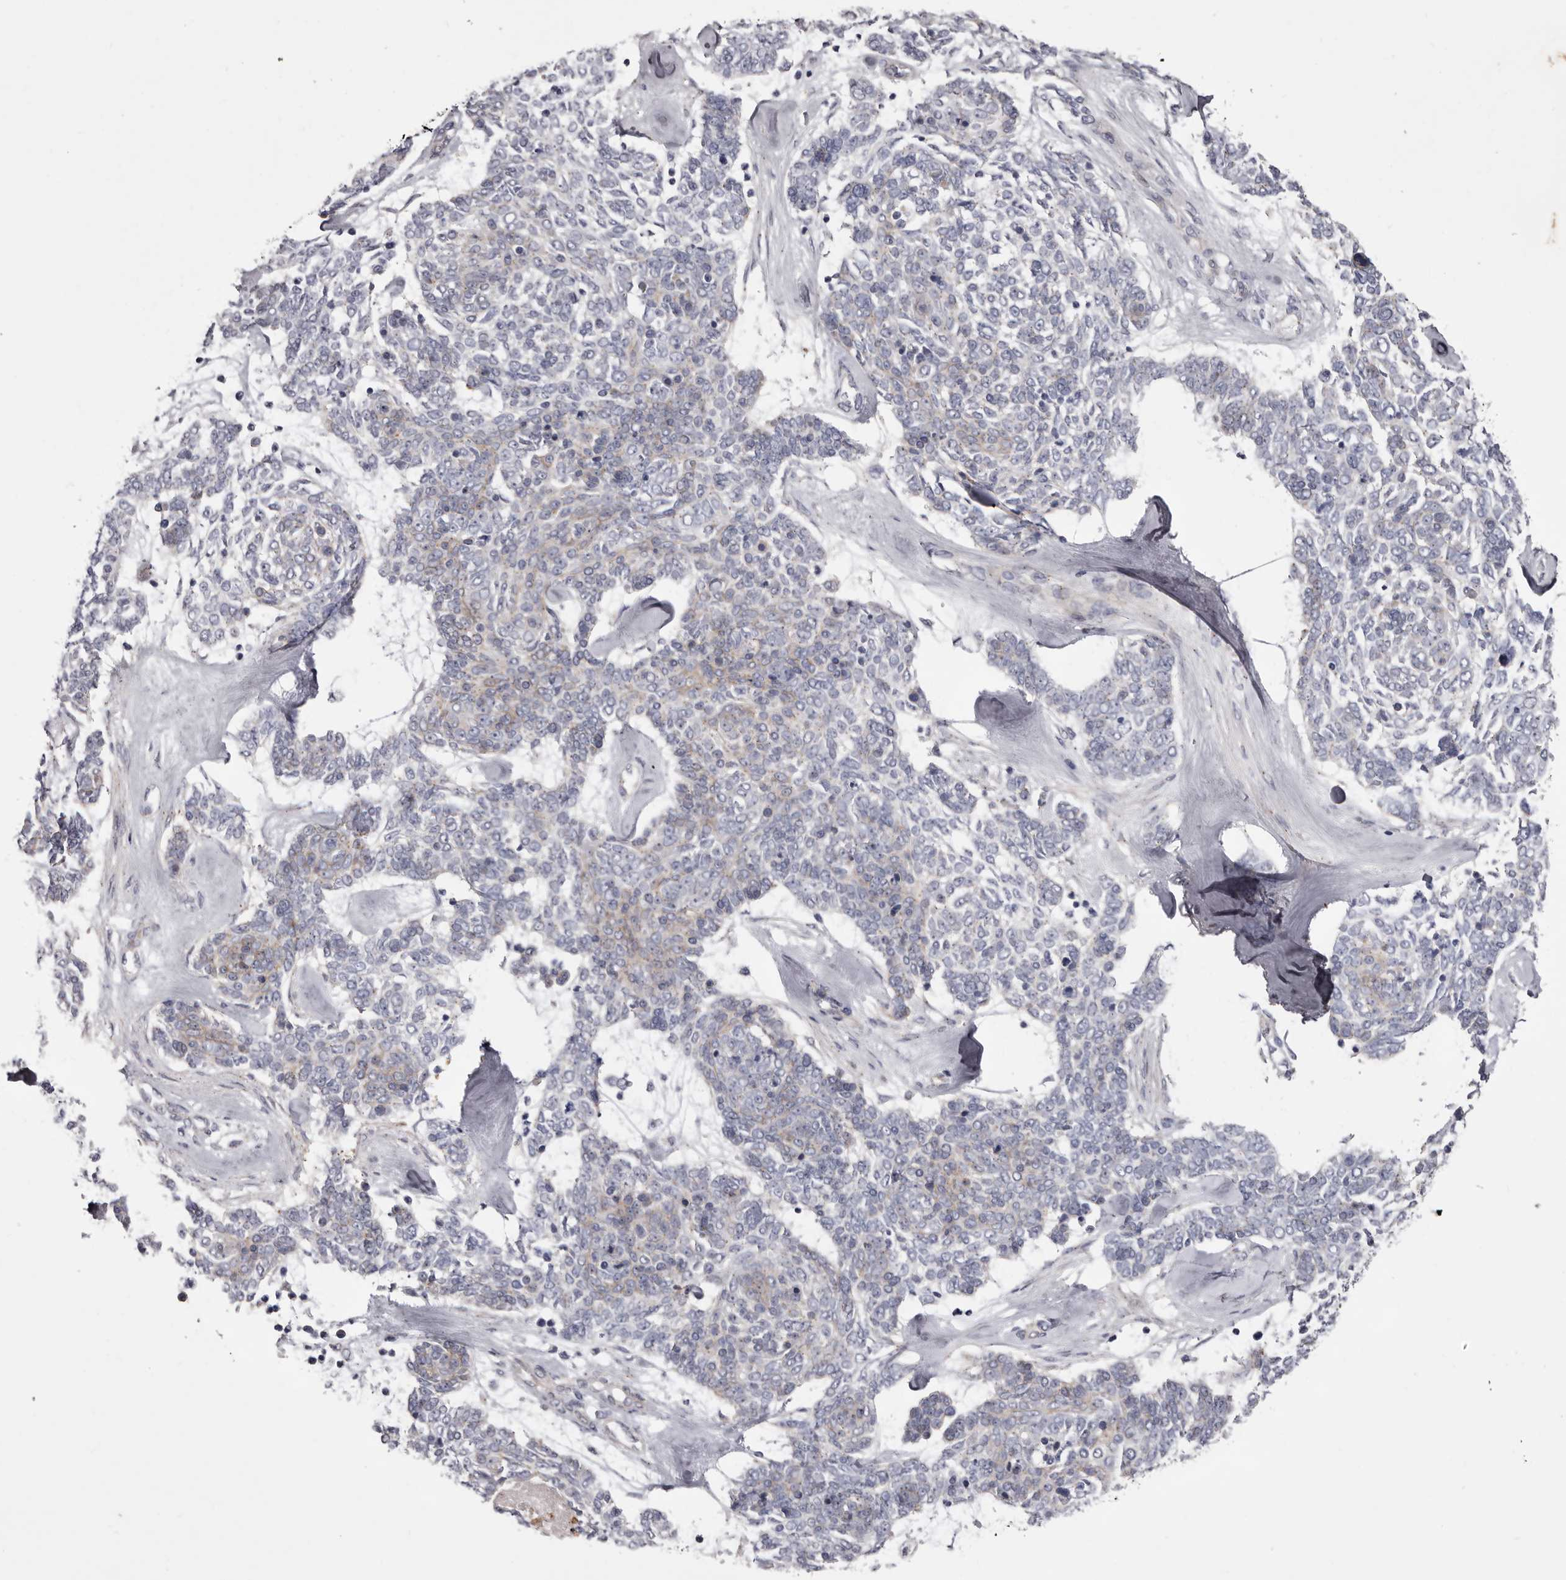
{"staining": {"intensity": "weak", "quantity": "<25%", "location": "cytoplasmic/membranous"}, "tissue": "skin cancer", "cell_type": "Tumor cells", "image_type": "cancer", "snomed": [{"axis": "morphology", "description": "Basal cell carcinoma"}, {"axis": "topography", "description": "Skin"}], "caption": "Tumor cells are negative for protein expression in human skin cancer. The staining was performed using DAB (3,3'-diaminobenzidine) to visualize the protein expression in brown, while the nuclei were stained in blue with hematoxylin (Magnification: 20x).", "gene": "PEG10", "patient": {"sex": "female", "age": 81}}